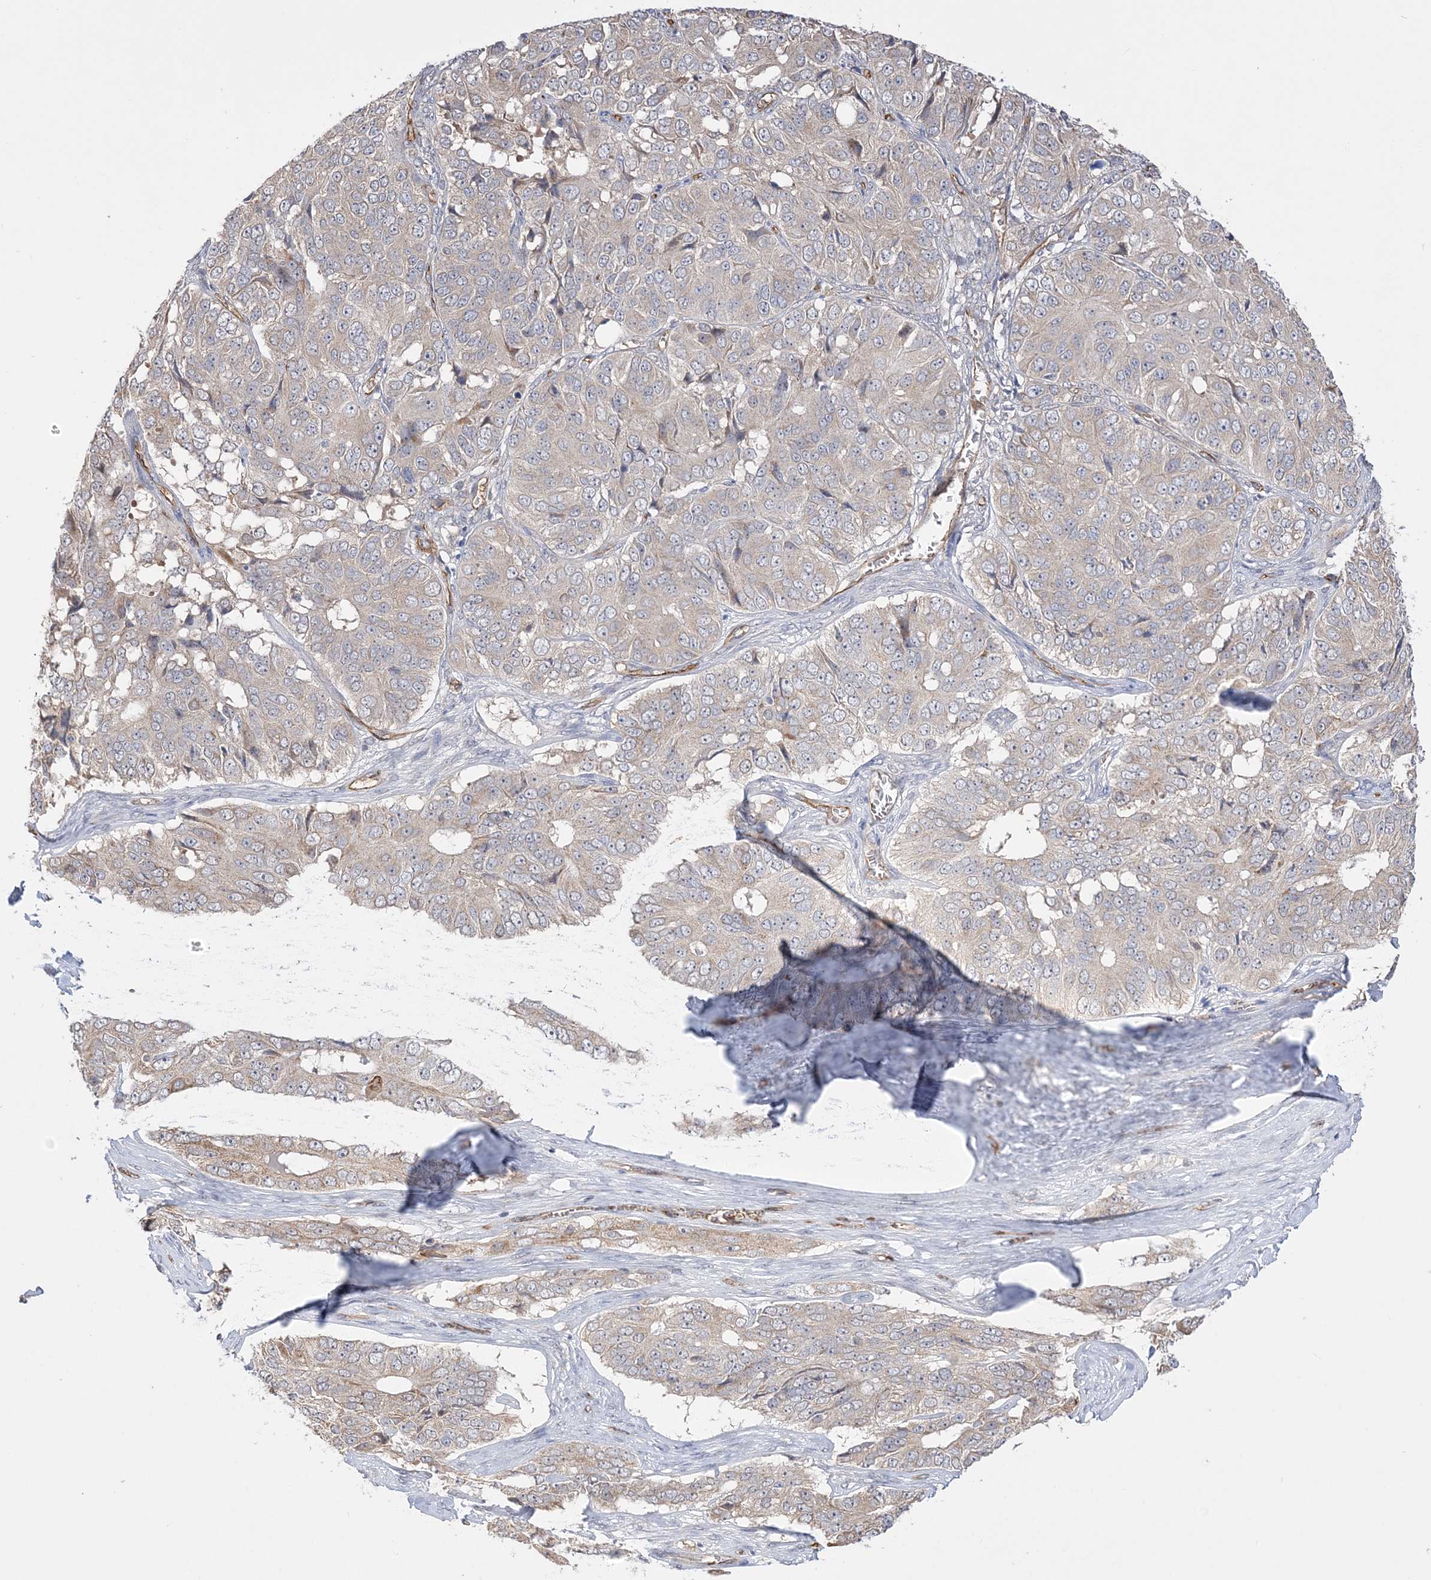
{"staining": {"intensity": "weak", "quantity": "<25%", "location": "cytoplasmic/membranous"}, "tissue": "ovarian cancer", "cell_type": "Tumor cells", "image_type": "cancer", "snomed": [{"axis": "morphology", "description": "Carcinoma, endometroid"}, {"axis": "topography", "description": "Ovary"}], "caption": "Immunohistochemical staining of human ovarian cancer (endometroid carcinoma) displays no significant expression in tumor cells.", "gene": "FARSB", "patient": {"sex": "female", "age": 51}}